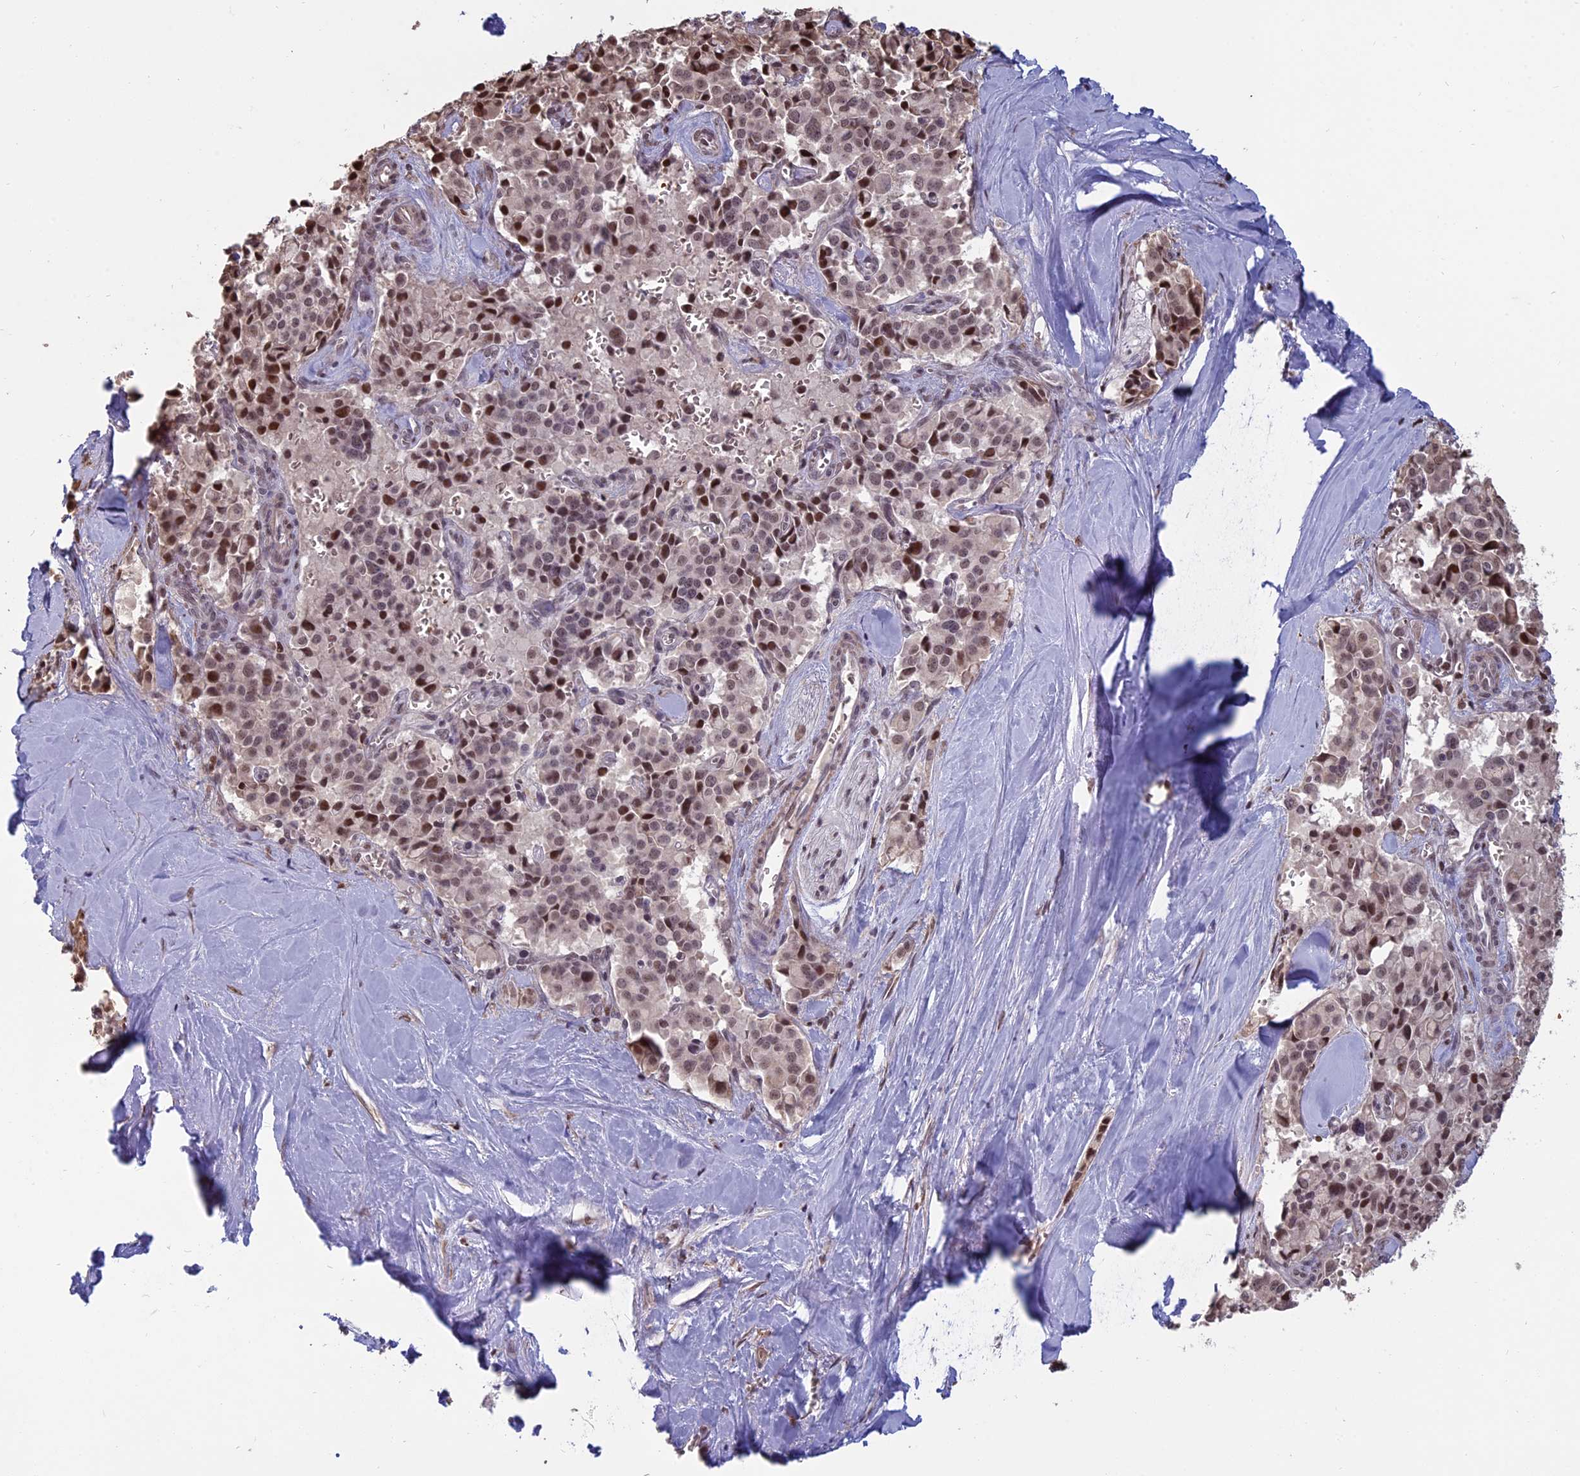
{"staining": {"intensity": "moderate", "quantity": ">75%", "location": "nuclear"}, "tissue": "pancreatic cancer", "cell_type": "Tumor cells", "image_type": "cancer", "snomed": [{"axis": "morphology", "description": "Adenocarcinoma, NOS"}, {"axis": "topography", "description": "Pancreas"}], "caption": "This image exhibits pancreatic cancer (adenocarcinoma) stained with immunohistochemistry to label a protein in brown. The nuclear of tumor cells show moderate positivity for the protein. Nuclei are counter-stained blue.", "gene": "MFAP1", "patient": {"sex": "male", "age": 65}}